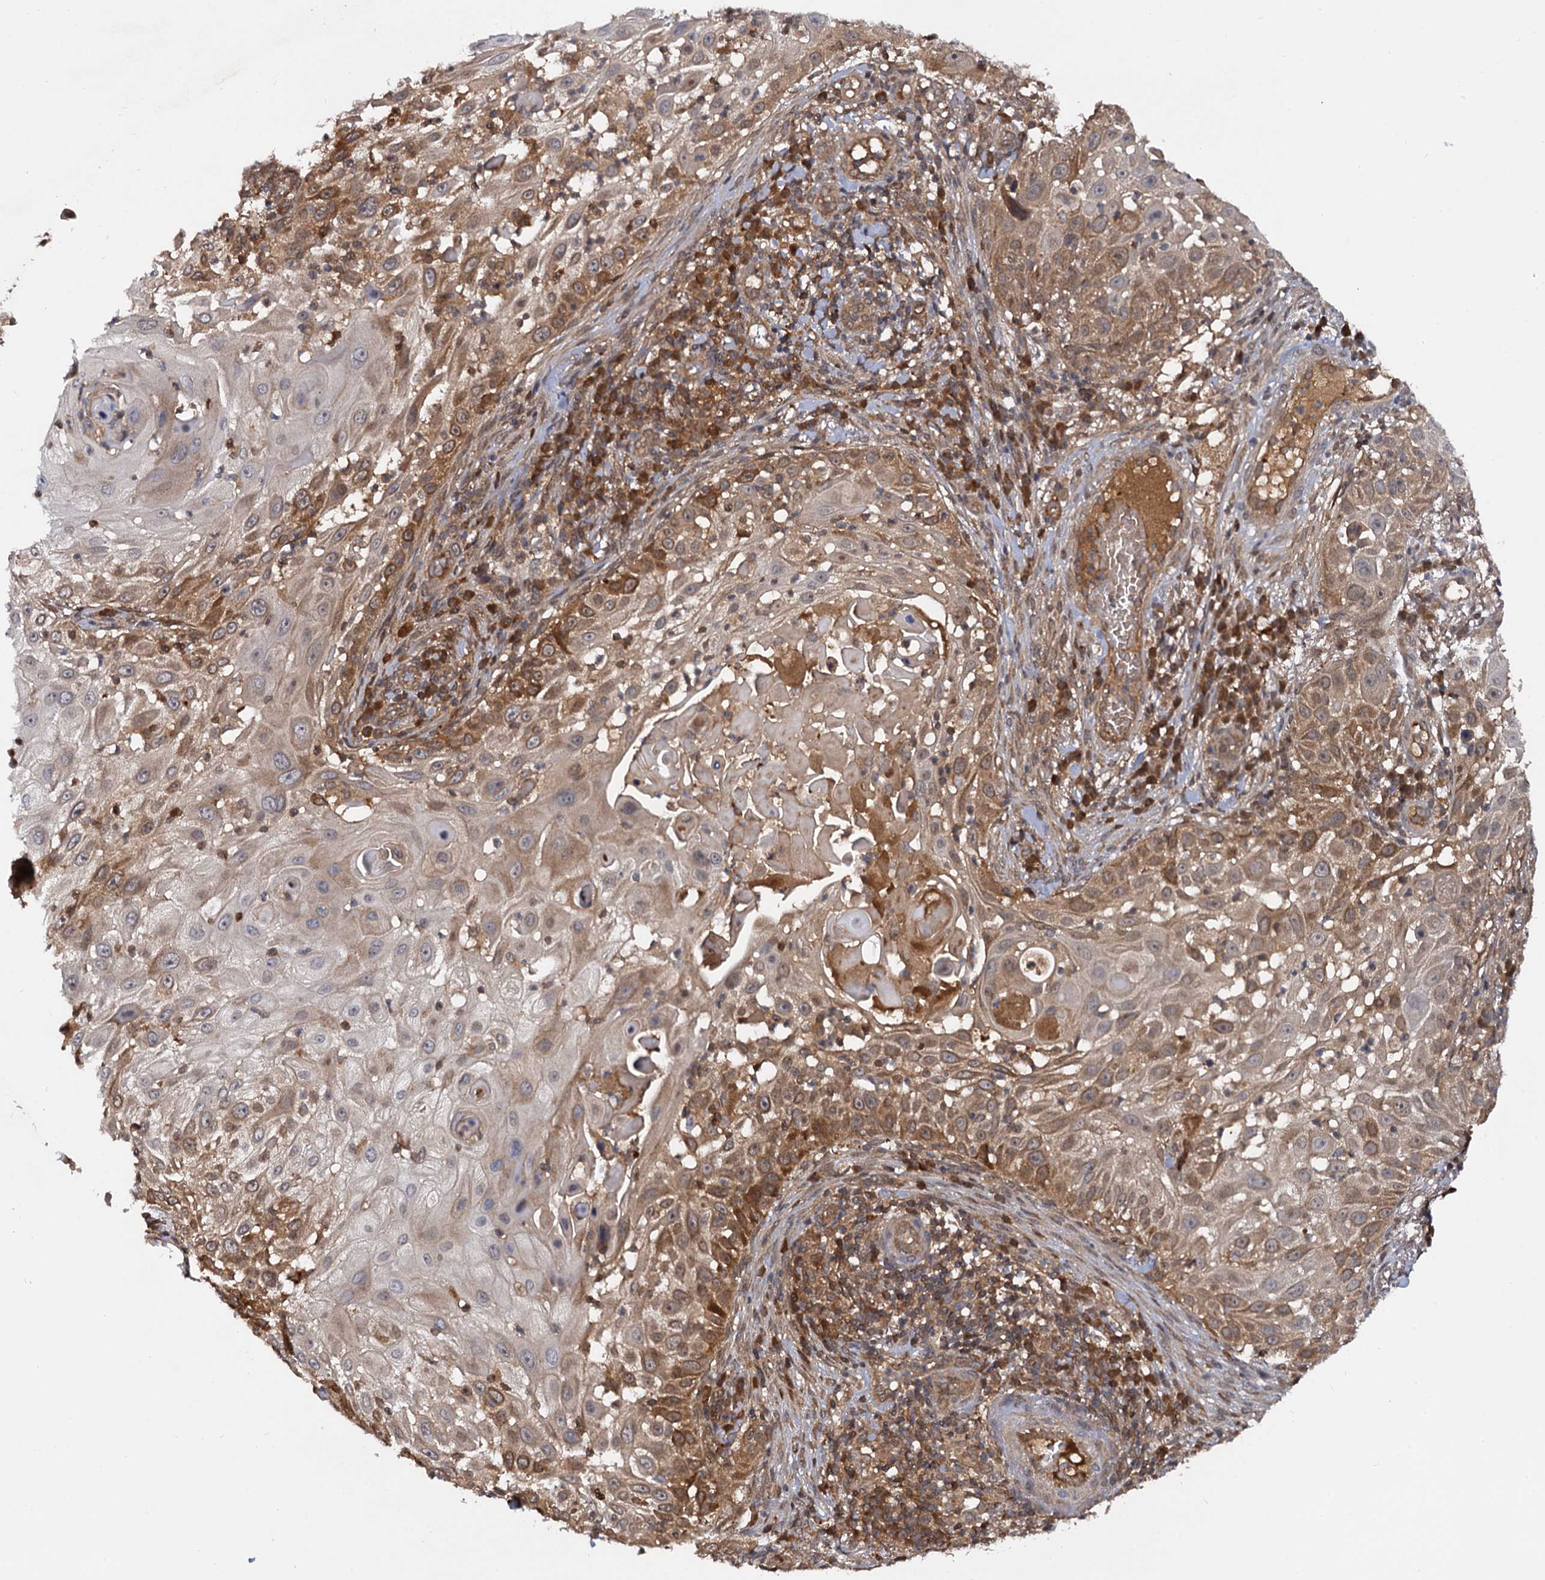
{"staining": {"intensity": "moderate", "quantity": ">75%", "location": "cytoplasmic/membranous"}, "tissue": "skin cancer", "cell_type": "Tumor cells", "image_type": "cancer", "snomed": [{"axis": "morphology", "description": "Squamous cell carcinoma, NOS"}, {"axis": "topography", "description": "Skin"}], "caption": "The micrograph displays a brown stain indicating the presence of a protein in the cytoplasmic/membranous of tumor cells in squamous cell carcinoma (skin). Immunohistochemistry stains the protein in brown and the nuclei are stained blue.", "gene": "SELENOP", "patient": {"sex": "female", "age": 44}}